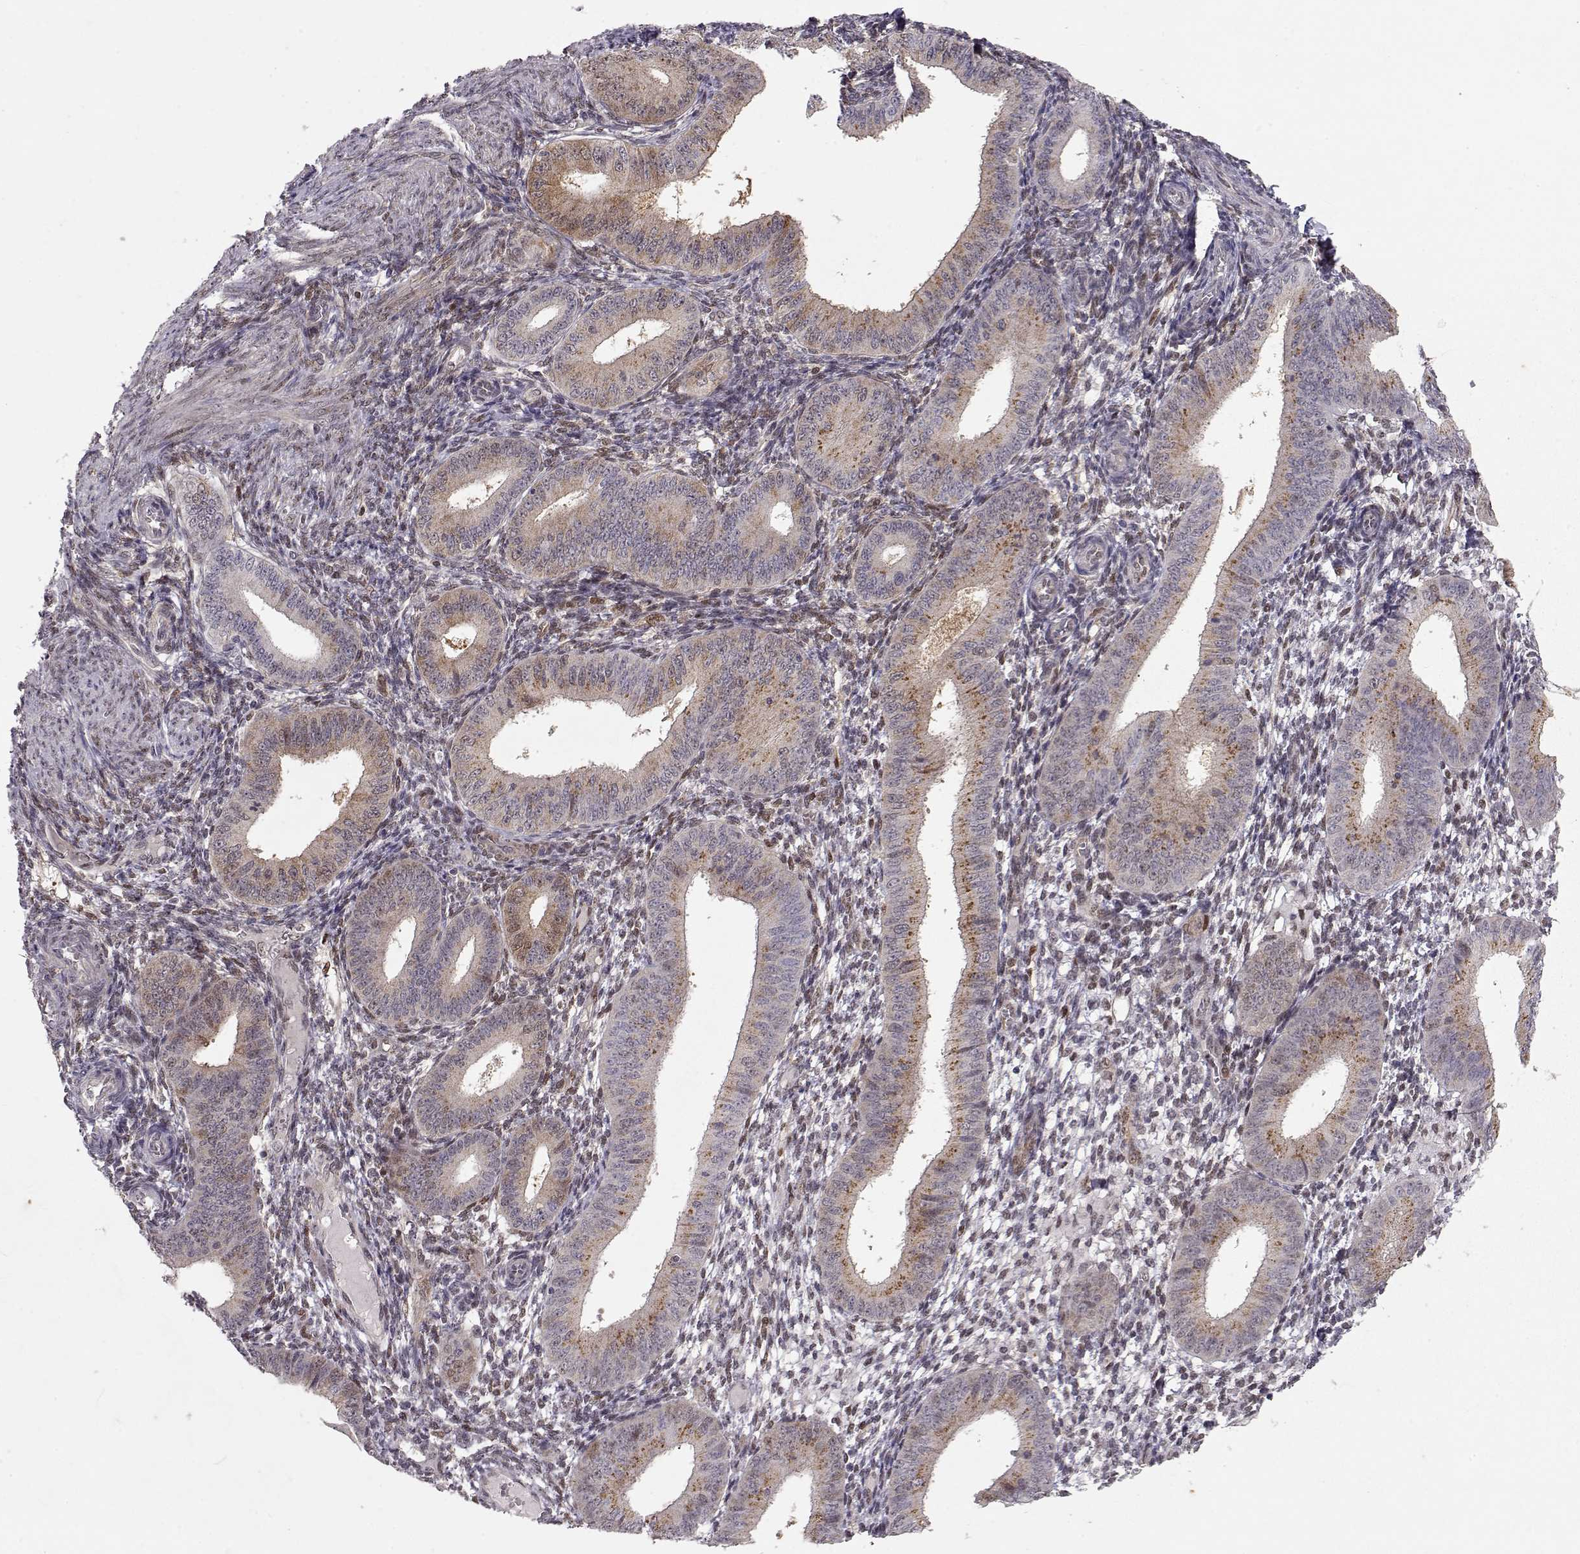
{"staining": {"intensity": "moderate", "quantity": "25%-75%", "location": "nuclear"}, "tissue": "endometrium", "cell_type": "Cells in endometrial stroma", "image_type": "normal", "snomed": [{"axis": "morphology", "description": "Normal tissue, NOS"}, {"axis": "topography", "description": "Endometrium"}], "caption": "This is an image of IHC staining of benign endometrium, which shows moderate expression in the nuclear of cells in endometrial stroma.", "gene": "CDK4", "patient": {"sex": "female", "age": 39}}